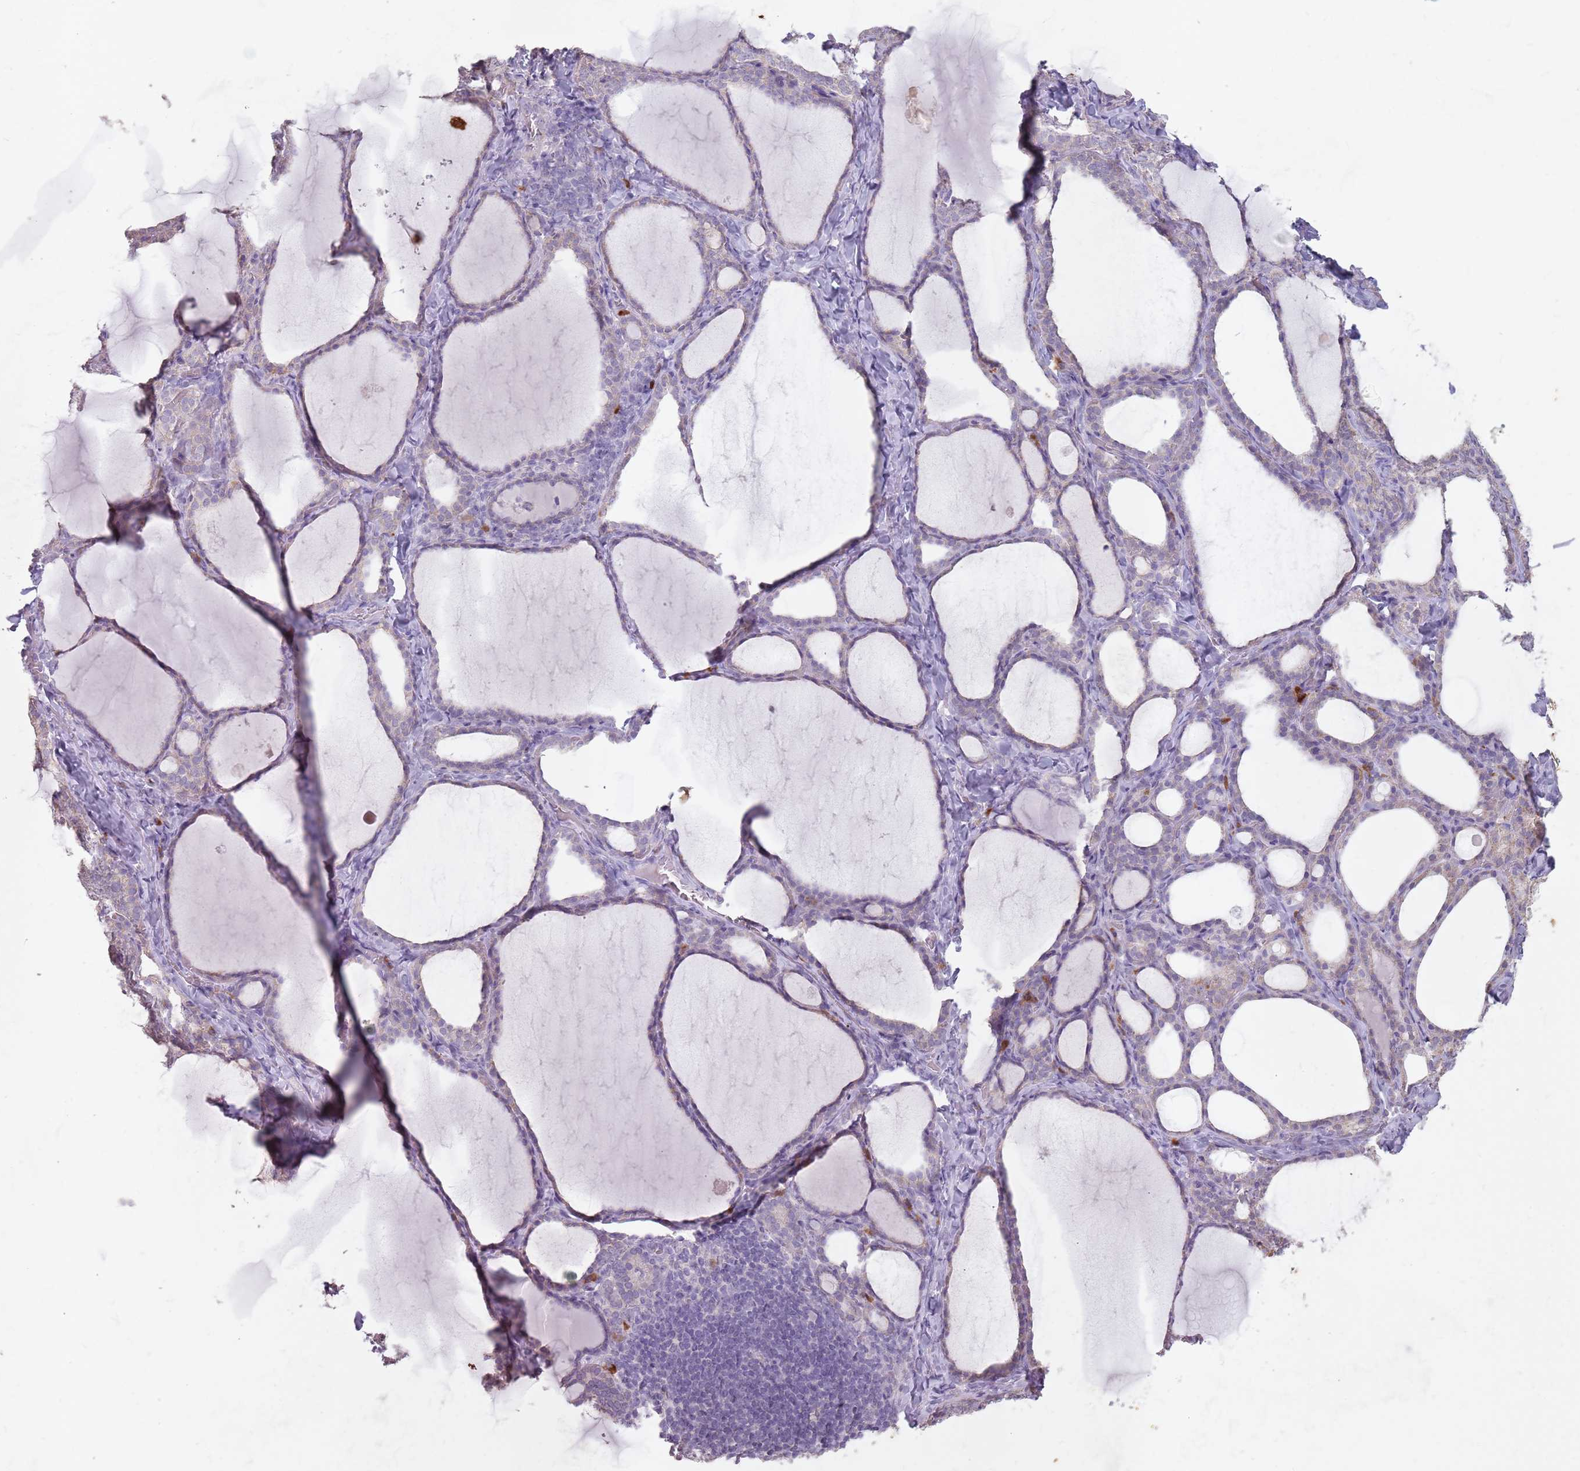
{"staining": {"intensity": "weak", "quantity": "<25%", "location": "cytoplasmic/membranous"}, "tissue": "thyroid gland", "cell_type": "Glandular cells", "image_type": "normal", "snomed": [{"axis": "morphology", "description": "Normal tissue, NOS"}, {"axis": "topography", "description": "Thyroid gland"}], "caption": "This photomicrograph is of benign thyroid gland stained with IHC to label a protein in brown with the nuclei are counter-stained blue. There is no expression in glandular cells. (DAB immunohistochemistry with hematoxylin counter stain).", "gene": "STYK1", "patient": {"sex": "female", "age": 39}}